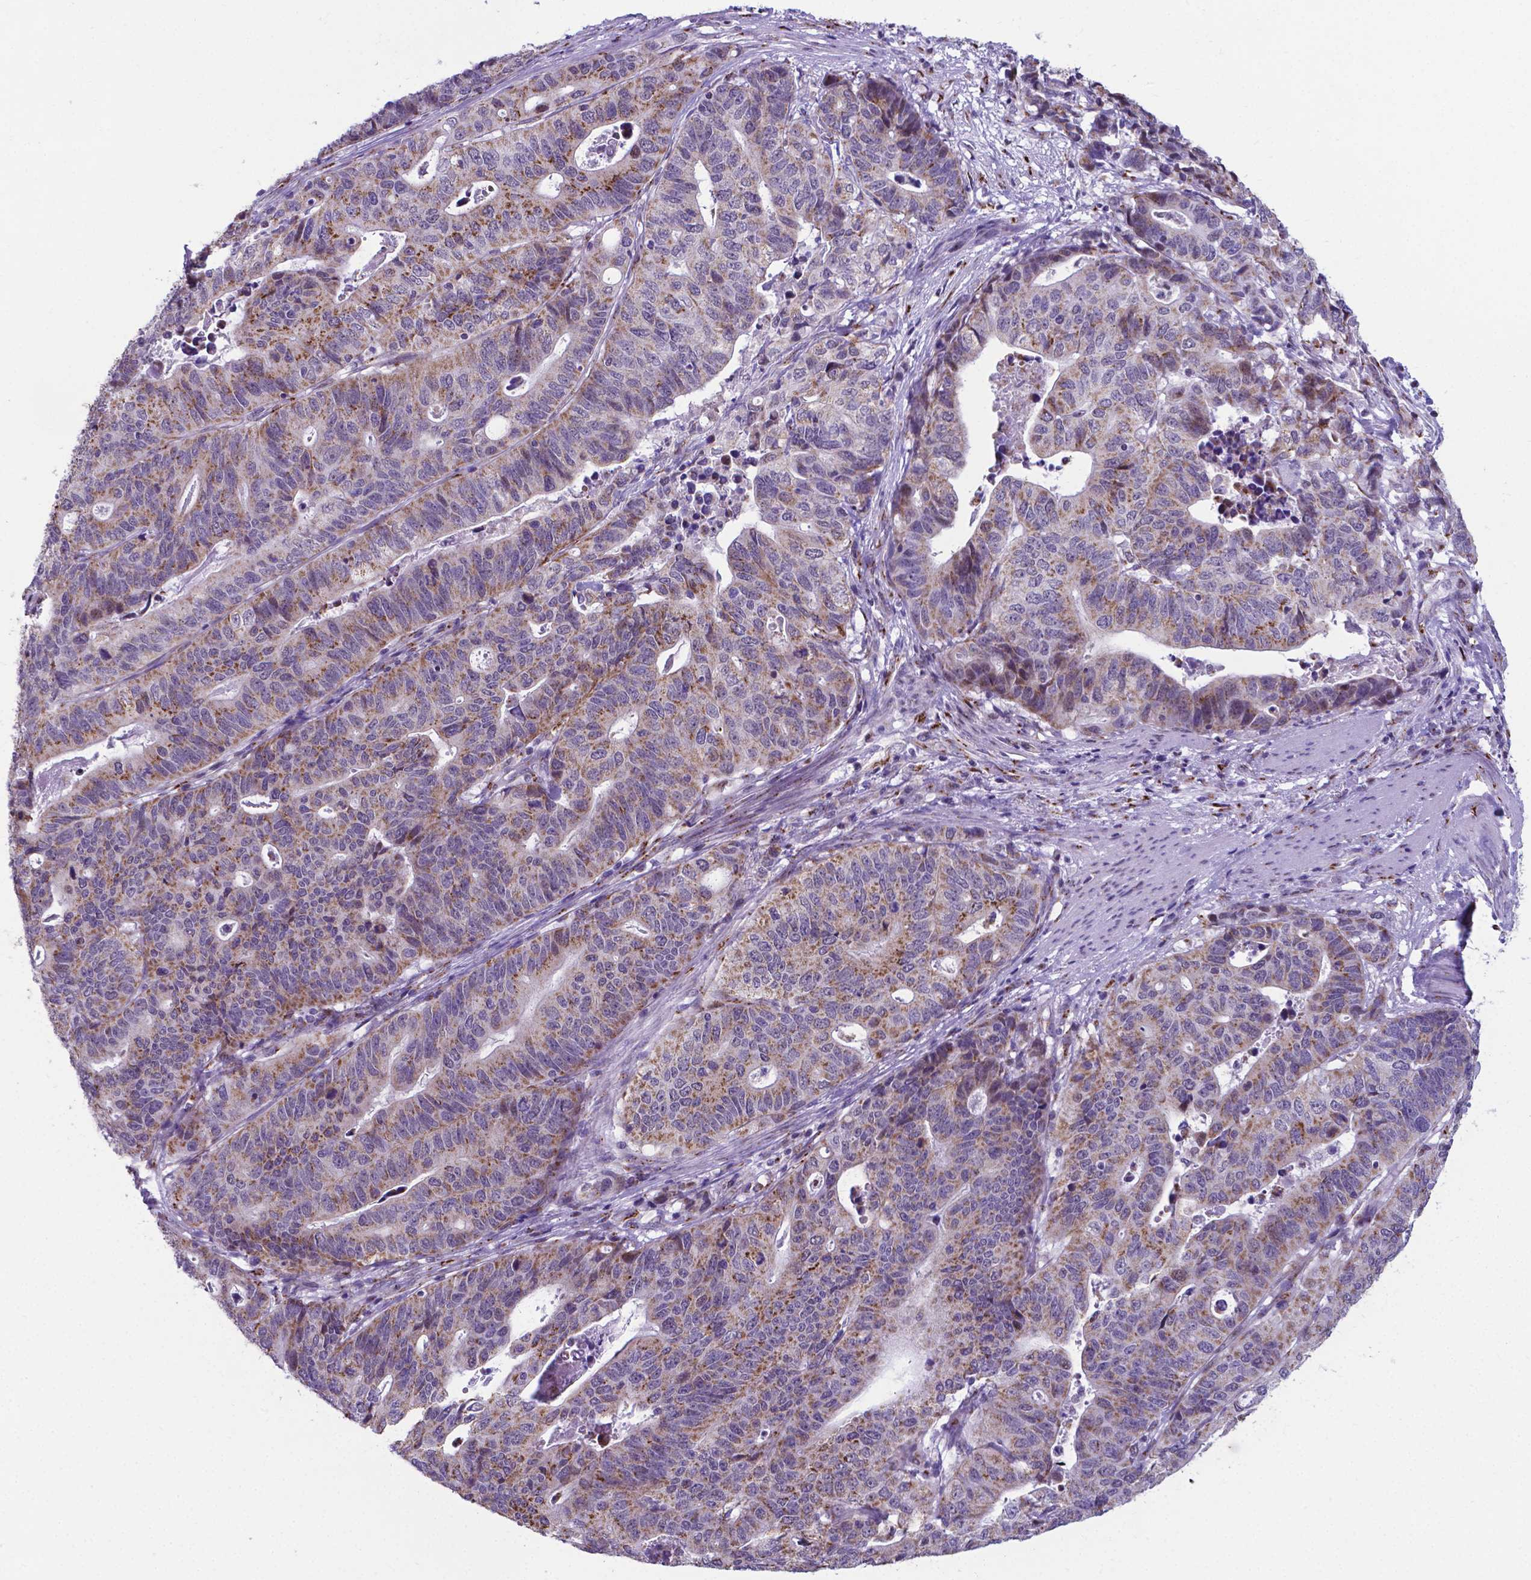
{"staining": {"intensity": "moderate", "quantity": "25%-75%", "location": "cytoplasmic/membranous"}, "tissue": "stomach cancer", "cell_type": "Tumor cells", "image_type": "cancer", "snomed": [{"axis": "morphology", "description": "Adenocarcinoma, NOS"}, {"axis": "topography", "description": "Stomach, upper"}], "caption": "Approximately 25%-75% of tumor cells in stomach adenocarcinoma reveal moderate cytoplasmic/membranous protein staining as visualized by brown immunohistochemical staining.", "gene": "MRPL10", "patient": {"sex": "female", "age": 67}}